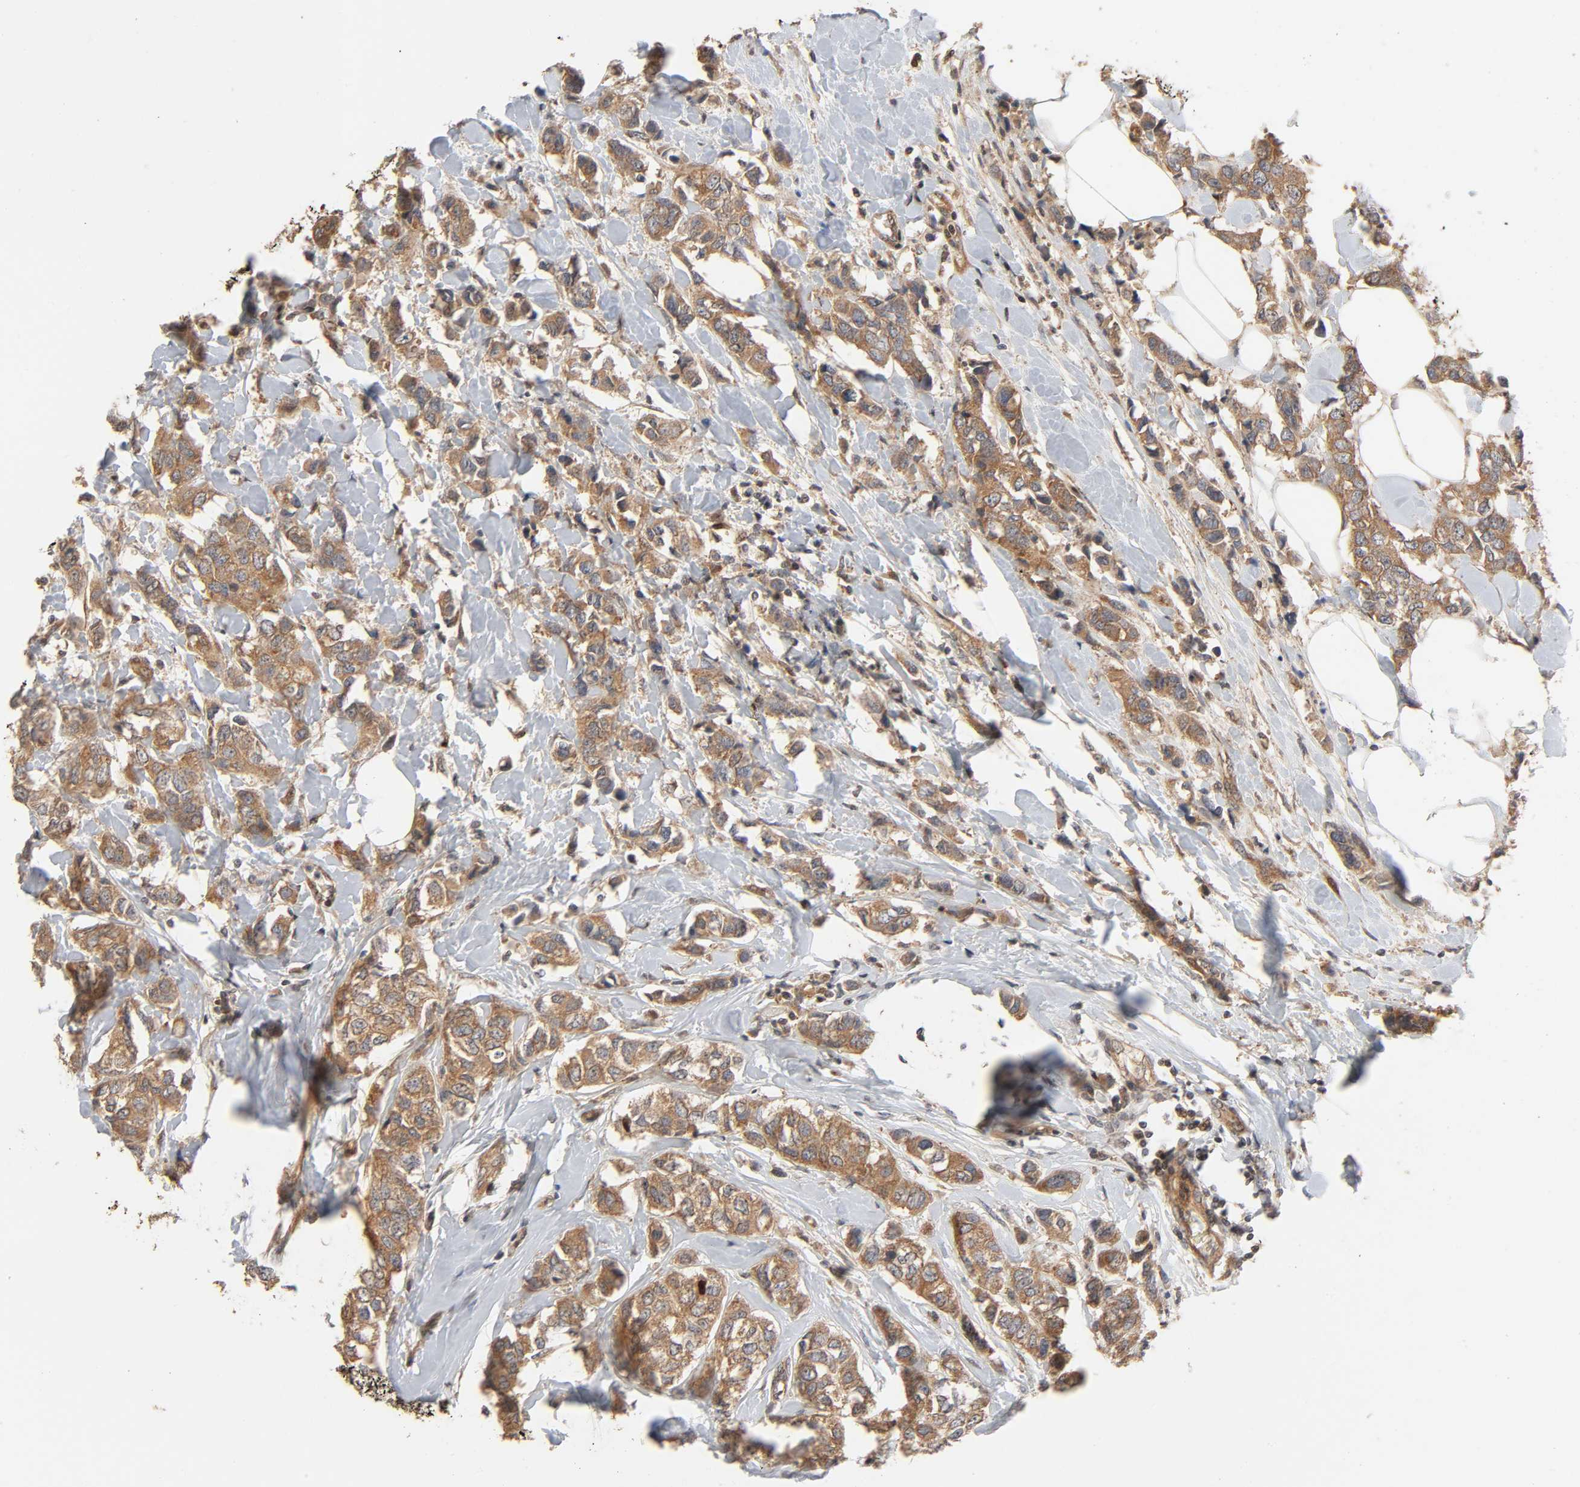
{"staining": {"intensity": "moderate", "quantity": ">75%", "location": "cytoplasmic/membranous"}, "tissue": "breast cancer", "cell_type": "Tumor cells", "image_type": "cancer", "snomed": [{"axis": "morphology", "description": "Duct carcinoma"}, {"axis": "topography", "description": "Breast"}], "caption": "An image showing moderate cytoplasmic/membranous staining in approximately >75% of tumor cells in breast cancer (intraductal carcinoma), as visualized by brown immunohistochemical staining.", "gene": "NEMF", "patient": {"sex": "female", "age": 50}}